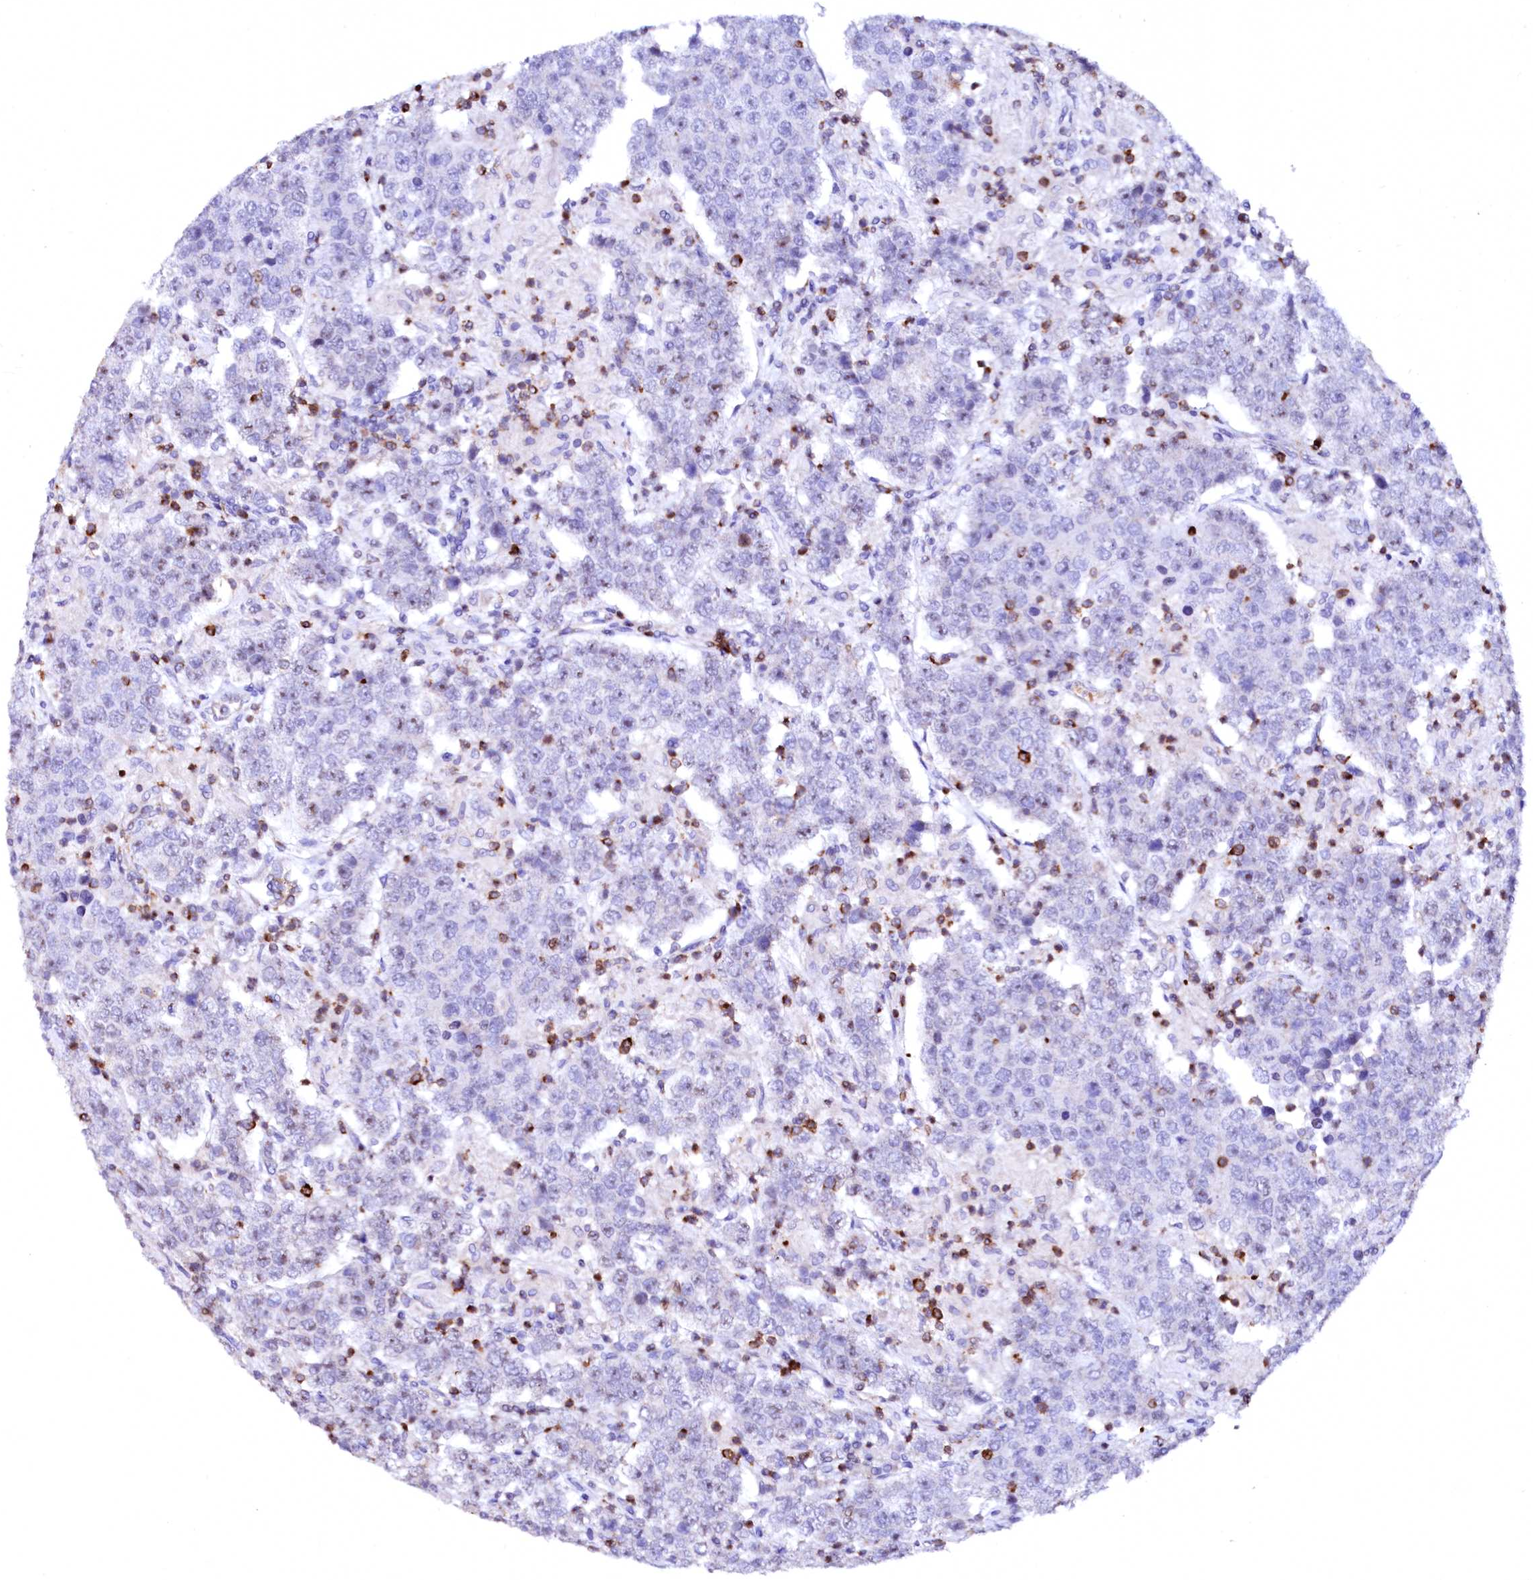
{"staining": {"intensity": "negative", "quantity": "none", "location": "none"}, "tissue": "testis cancer", "cell_type": "Tumor cells", "image_type": "cancer", "snomed": [{"axis": "morphology", "description": "Normal tissue, NOS"}, {"axis": "morphology", "description": "Urothelial carcinoma, High grade"}, {"axis": "morphology", "description": "Seminoma, NOS"}, {"axis": "morphology", "description": "Carcinoma, Embryonal, NOS"}, {"axis": "topography", "description": "Urinary bladder"}, {"axis": "topography", "description": "Testis"}], "caption": "Tumor cells show no significant protein expression in high-grade urothelial carcinoma (testis). (Stains: DAB immunohistochemistry with hematoxylin counter stain, Microscopy: brightfield microscopy at high magnification).", "gene": "RAB27A", "patient": {"sex": "male", "age": 41}}